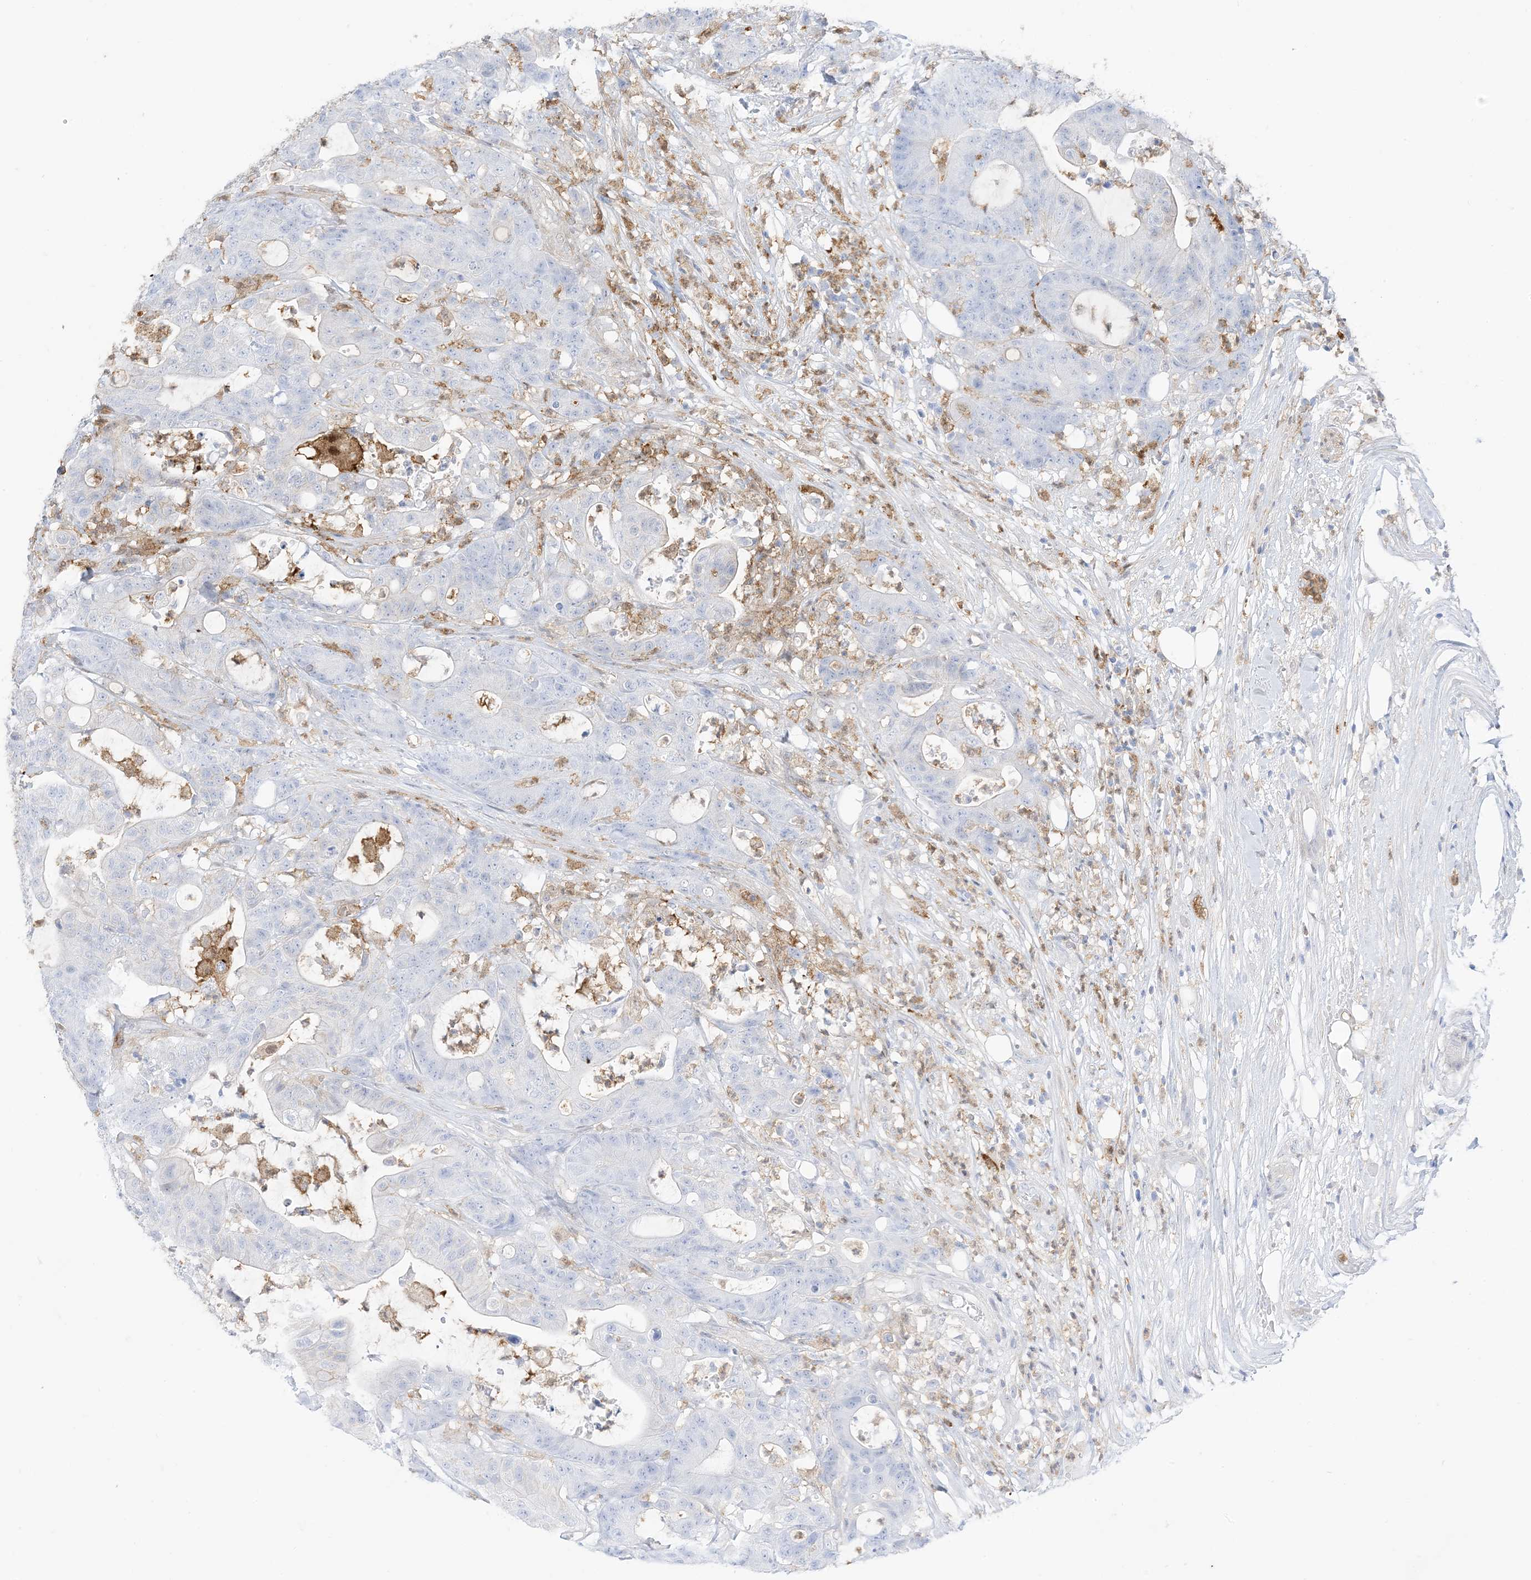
{"staining": {"intensity": "negative", "quantity": "none", "location": "none"}, "tissue": "colorectal cancer", "cell_type": "Tumor cells", "image_type": "cancer", "snomed": [{"axis": "morphology", "description": "Adenocarcinoma, NOS"}, {"axis": "topography", "description": "Colon"}], "caption": "Immunohistochemical staining of adenocarcinoma (colorectal) reveals no significant positivity in tumor cells.", "gene": "GSN", "patient": {"sex": "female", "age": 84}}